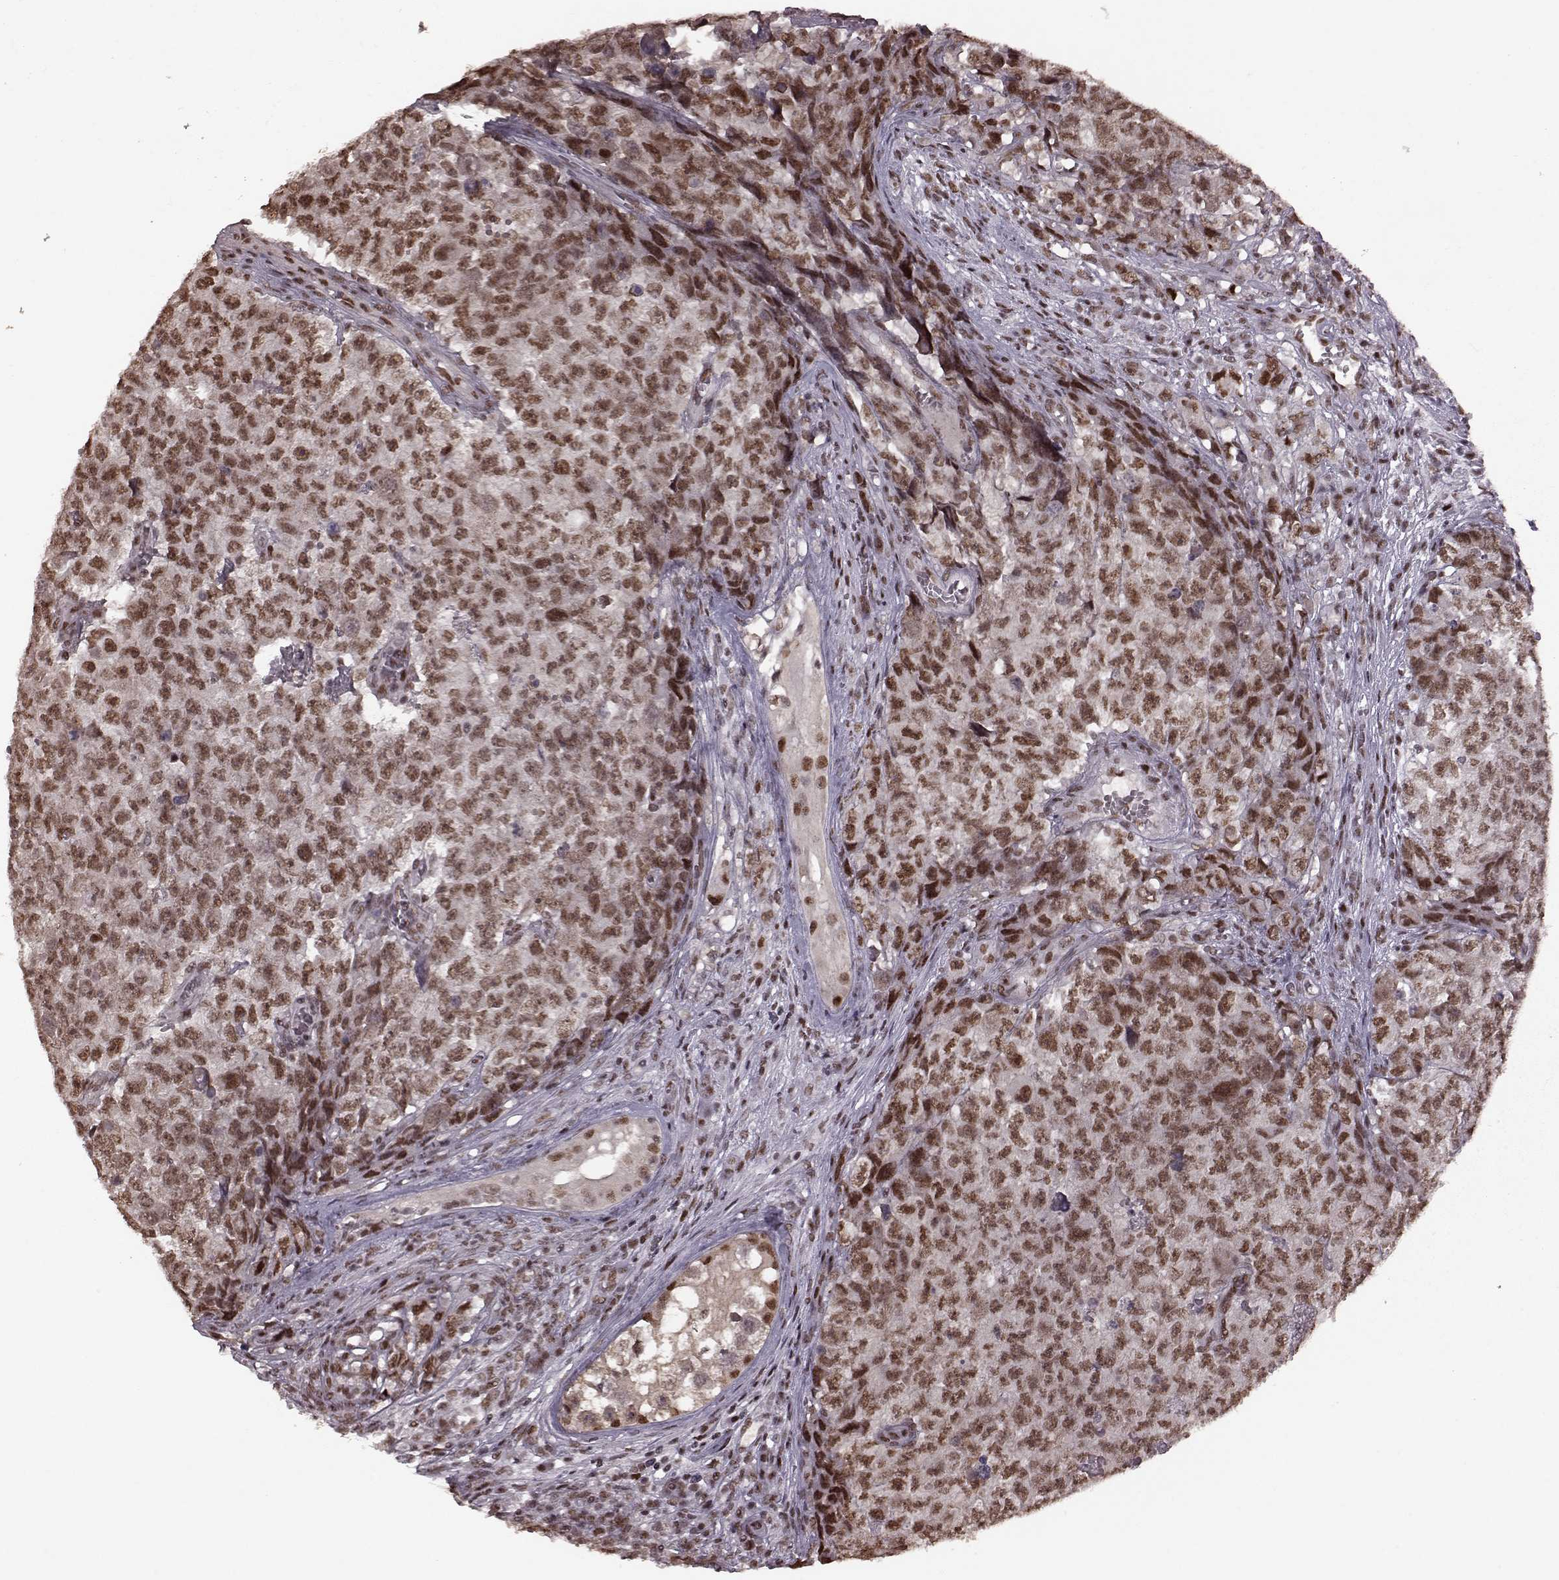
{"staining": {"intensity": "strong", "quantity": ">75%", "location": "nuclear"}, "tissue": "testis cancer", "cell_type": "Tumor cells", "image_type": "cancer", "snomed": [{"axis": "morphology", "description": "Carcinoma, Embryonal, NOS"}, {"axis": "topography", "description": "Testis"}], "caption": "Brown immunohistochemical staining in testis cancer (embryonal carcinoma) demonstrates strong nuclear staining in about >75% of tumor cells. Using DAB (brown) and hematoxylin (blue) stains, captured at high magnification using brightfield microscopy.", "gene": "NR2C1", "patient": {"sex": "male", "age": 23}}